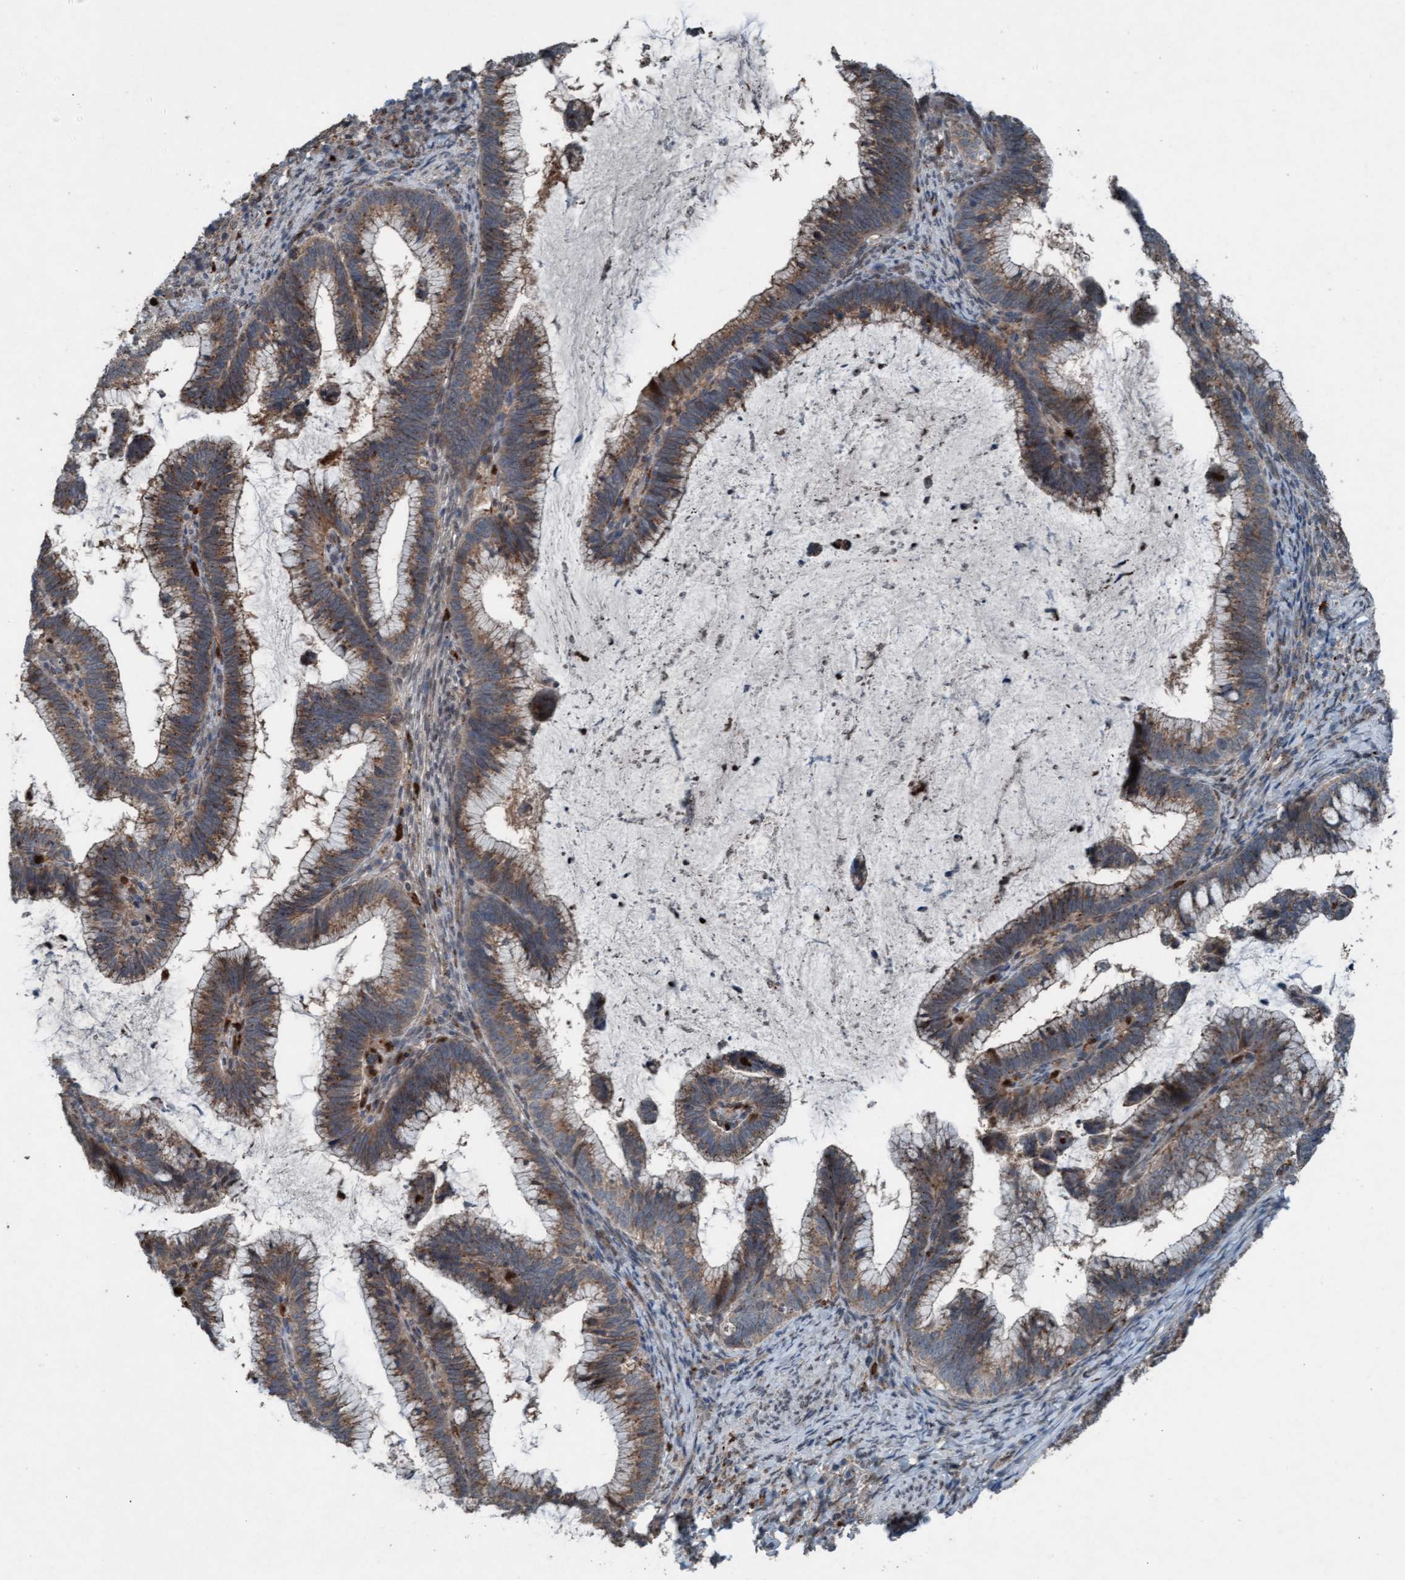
{"staining": {"intensity": "moderate", "quantity": ">75%", "location": "cytoplasmic/membranous"}, "tissue": "cervical cancer", "cell_type": "Tumor cells", "image_type": "cancer", "snomed": [{"axis": "morphology", "description": "Adenocarcinoma, NOS"}, {"axis": "topography", "description": "Cervix"}], "caption": "A brown stain shows moderate cytoplasmic/membranous staining of a protein in cervical adenocarcinoma tumor cells.", "gene": "PLXNB2", "patient": {"sex": "female", "age": 36}}